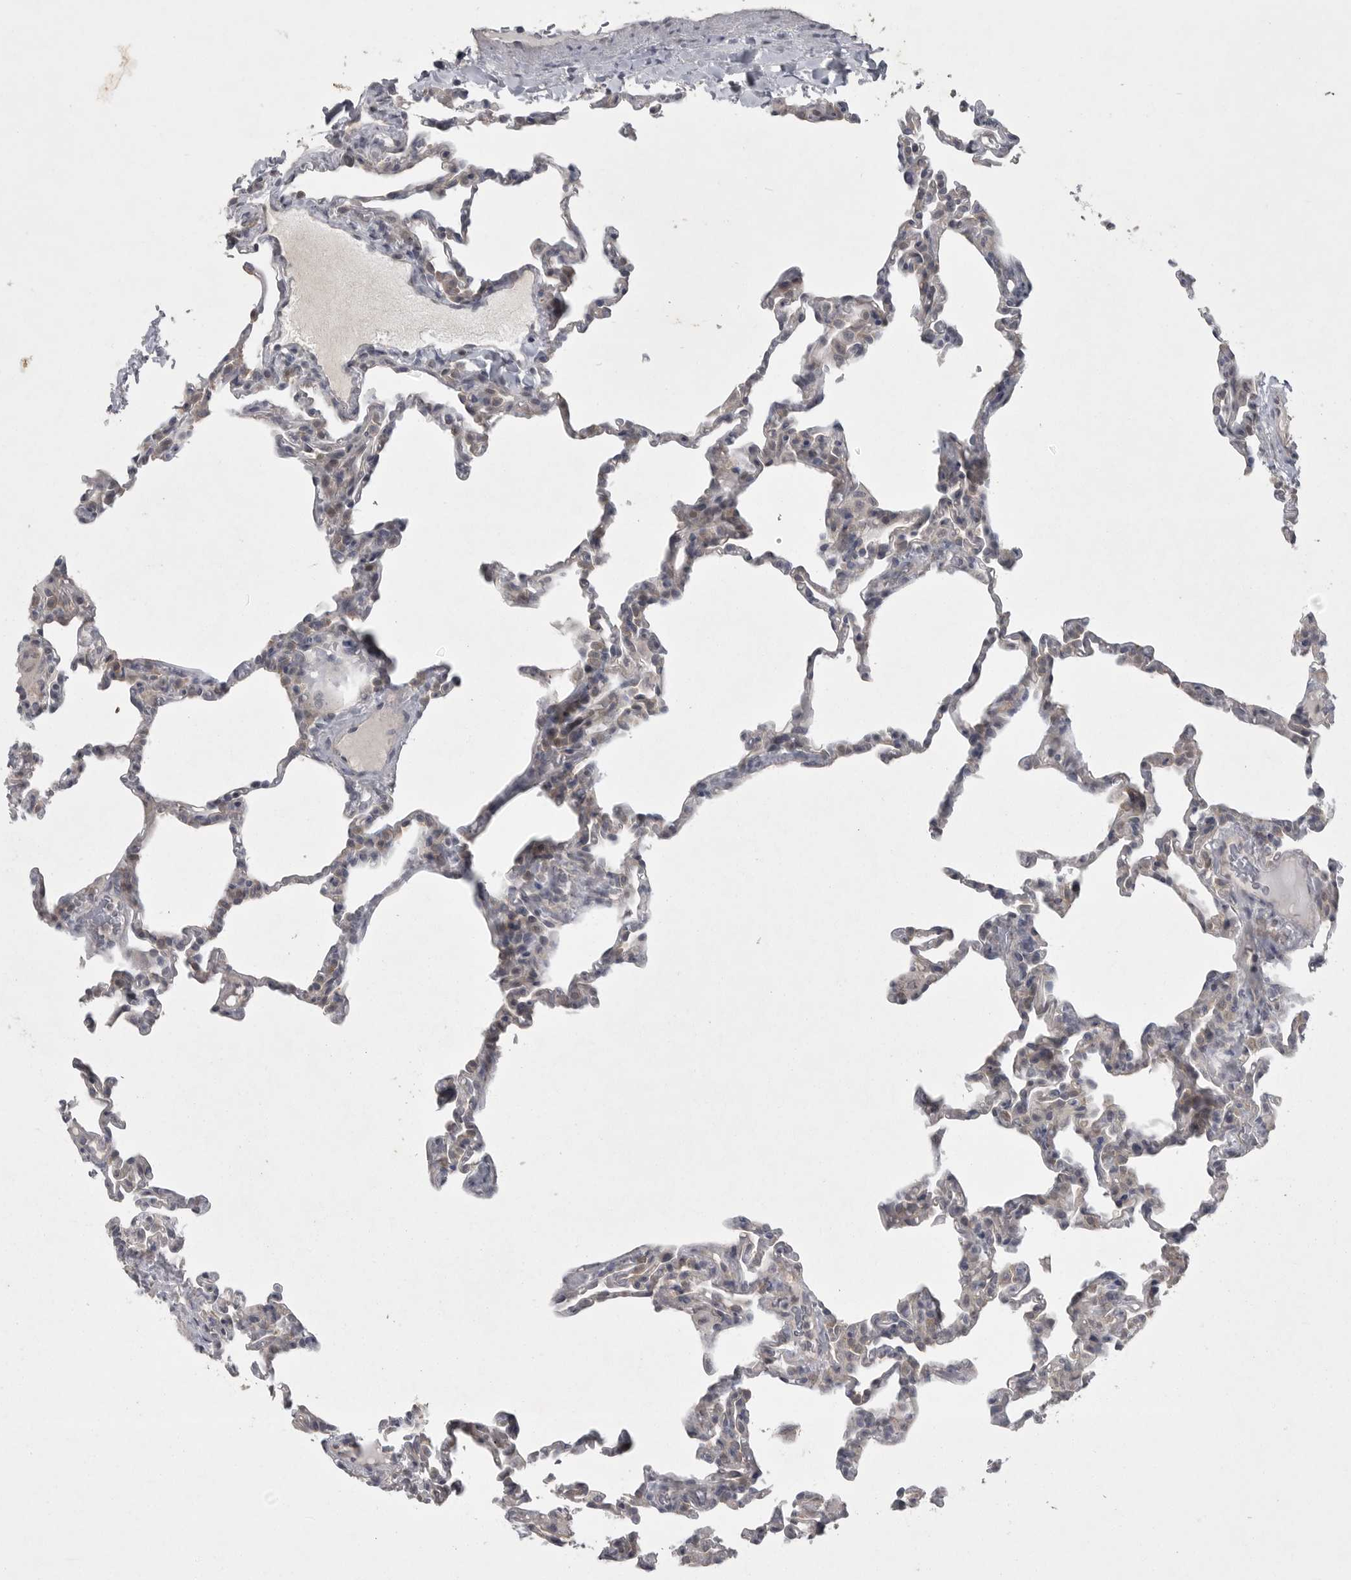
{"staining": {"intensity": "weak", "quantity": "<25%", "location": "cytoplasmic/membranous"}, "tissue": "lung", "cell_type": "Alveolar cells", "image_type": "normal", "snomed": [{"axis": "morphology", "description": "Normal tissue, NOS"}, {"axis": "topography", "description": "Lung"}], "caption": "Immunohistochemical staining of normal lung displays no significant staining in alveolar cells.", "gene": "PHF13", "patient": {"sex": "male", "age": 20}}